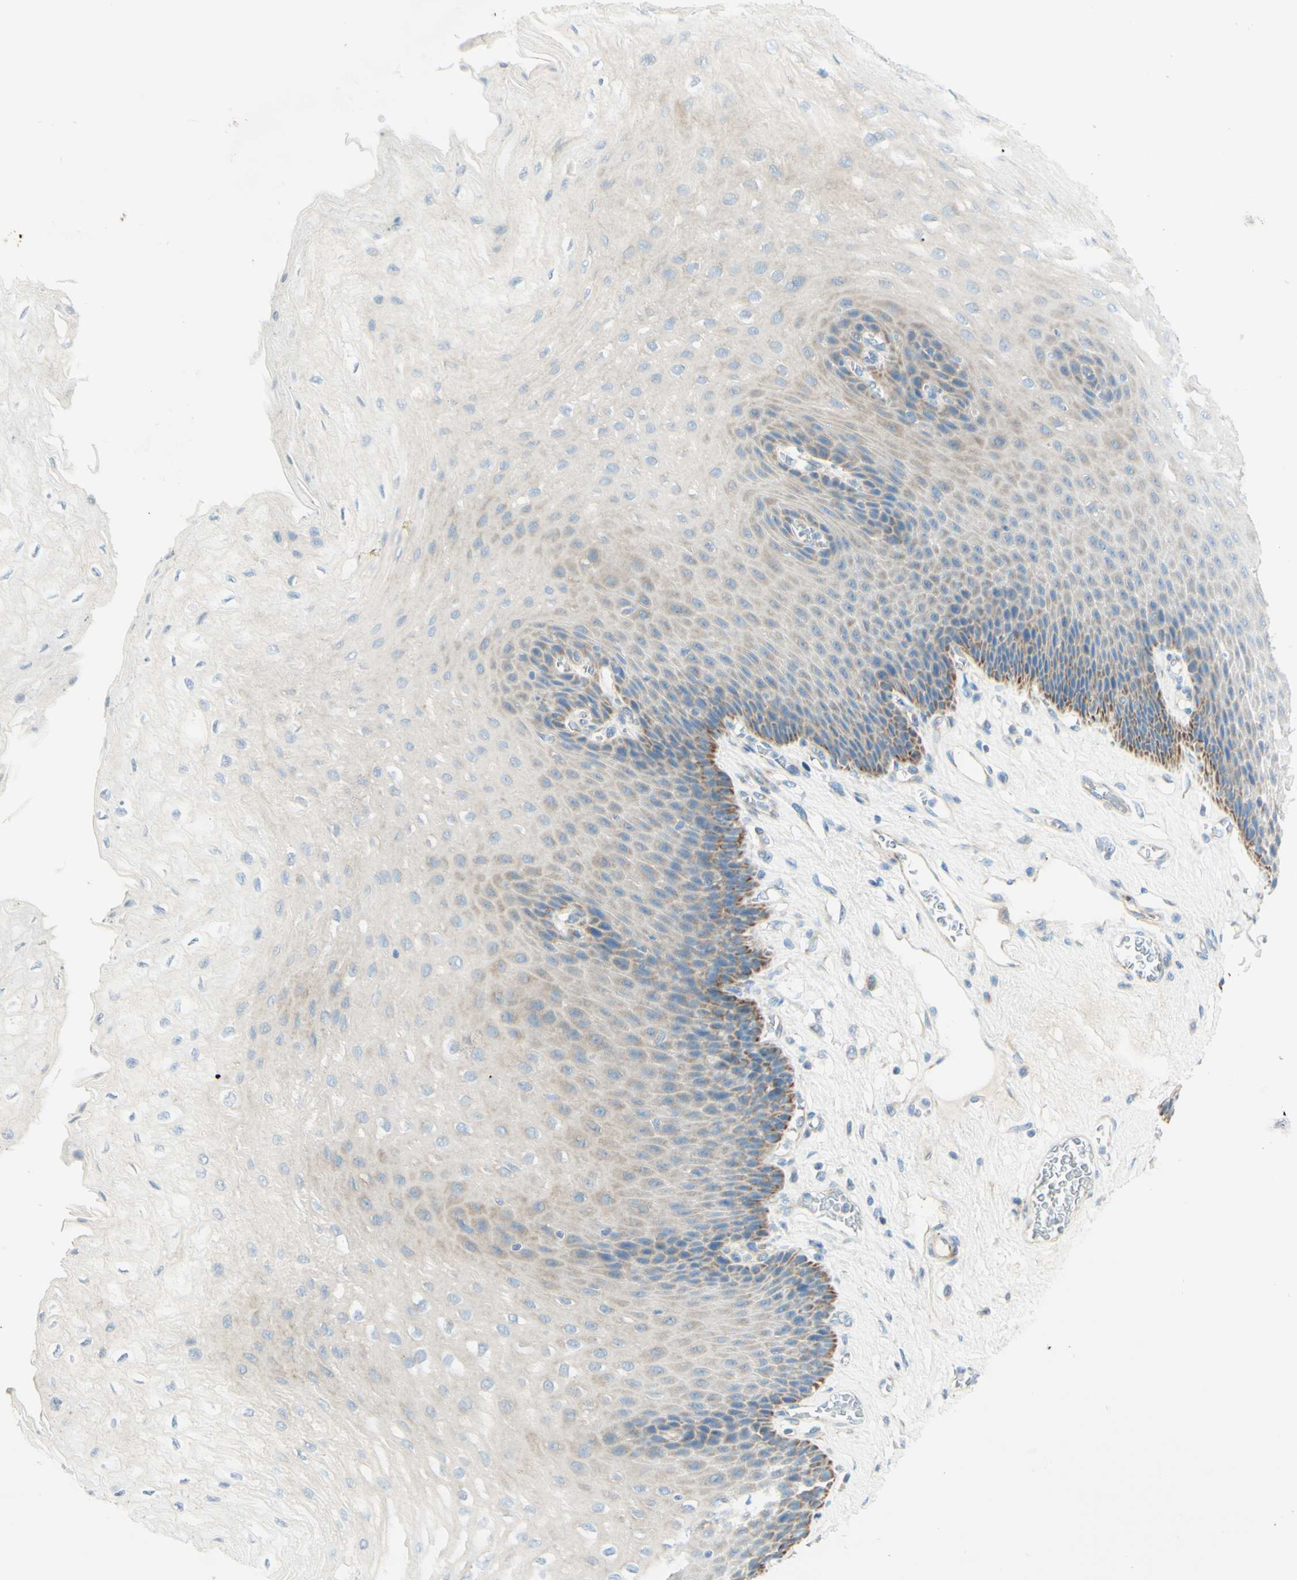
{"staining": {"intensity": "moderate", "quantity": "<25%", "location": "cytoplasmic/membranous"}, "tissue": "esophagus", "cell_type": "Squamous epithelial cells", "image_type": "normal", "snomed": [{"axis": "morphology", "description": "Normal tissue, NOS"}, {"axis": "topography", "description": "Esophagus"}], "caption": "The image exhibits staining of normal esophagus, revealing moderate cytoplasmic/membranous protein expression (brown color) within squamous epithelial cells.", "gene": "ARMC10", "patient": {"sex": "female", "age": 72}}